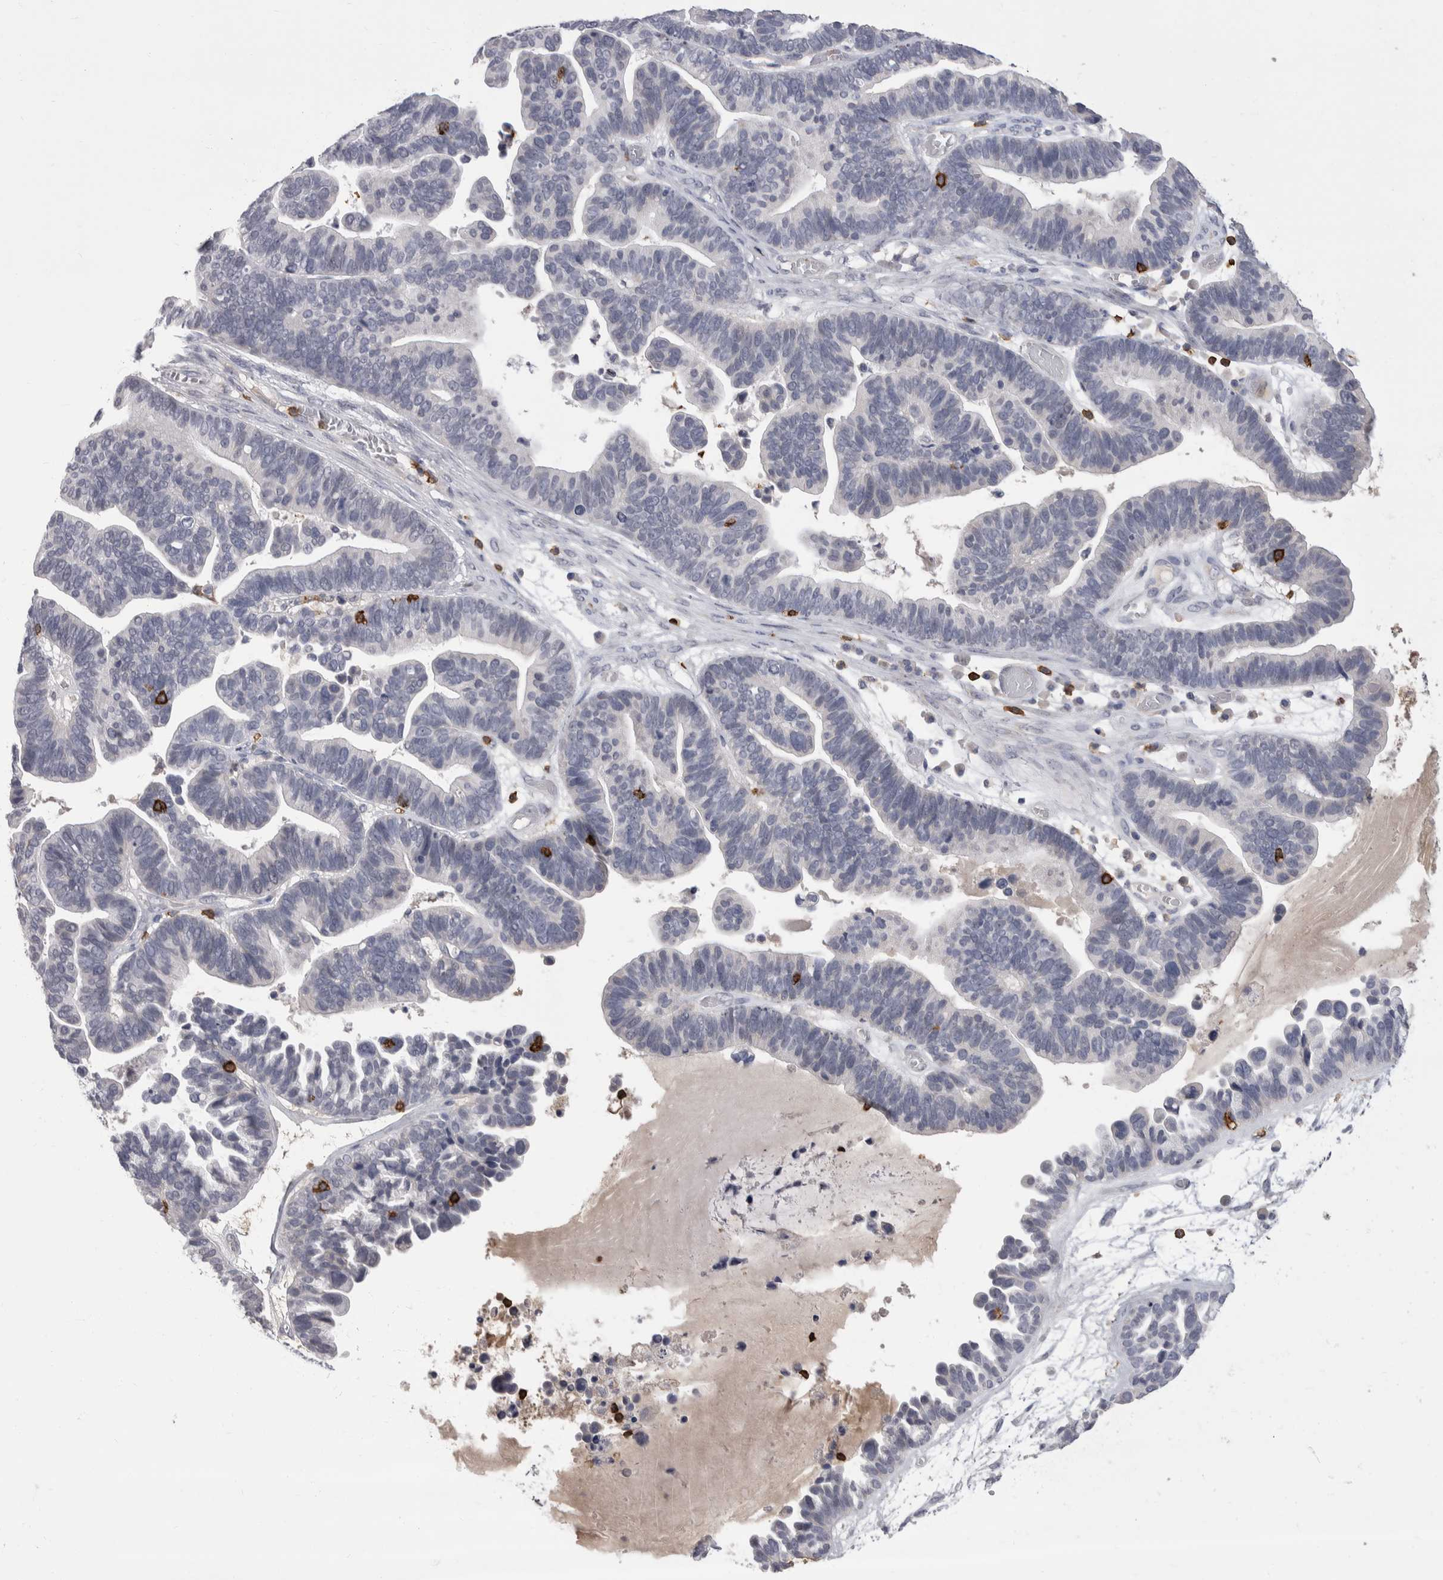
{"staining": {"intensity": "negative", "quantity": "none", "location": "none"}, "tissue": "ovarian cancer", "cell_type": "Tumor cells", "image_type": "cancer", "snomed": [{"axis": "morphology", "description": "Cystadenocarcinoma, serous, NOS"}, {"axis": "topography", "description": "Ovary"}], "caption": "Tumor cells show no significant protein staining in ovarian cancer (serous cystadenocarcinoma).", "gene": "CEP295NL", "patient": {"sex": "female", "age": 56}}